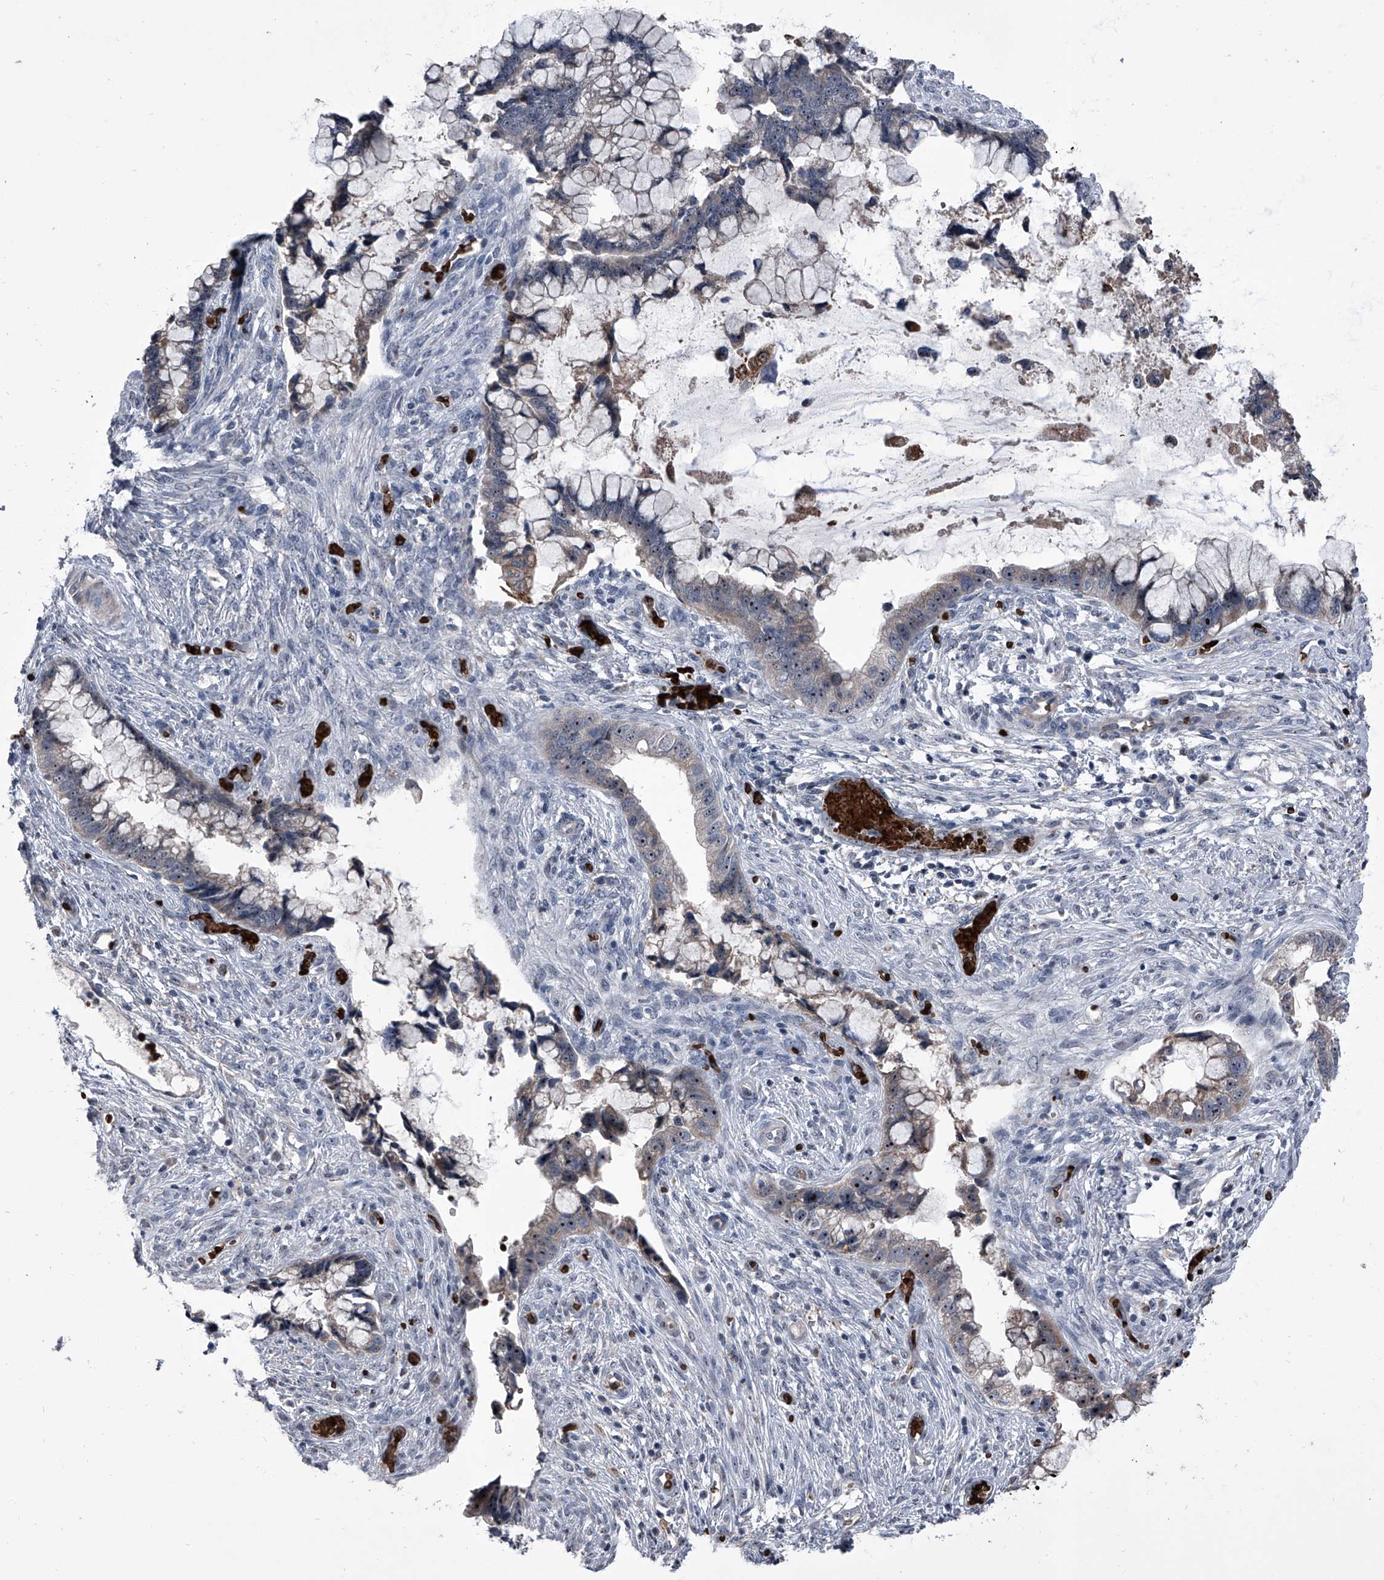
{"staining": {"intensity": "moderate", "quantity": "<25%", "location": "nuclear"}, "tissue": "cervical cancer", "cell_type": "Tumor cells", "image_type": "cancer", "snomed": [{"axis": "morphology", "description": "Adenocarcinoma, NOS"}, {"axis": "topography", "description": "Cervix"}], "caption": "This image demonstrates cervical adenocarcinoma stained with IHC to label a protein in brown. The nuclear of tumor cells show moderate positivity for the protein. Nuclei are counter-stained blue.", "gene": "CEP85L", "patient": {"sex": "female", "age": 44}}